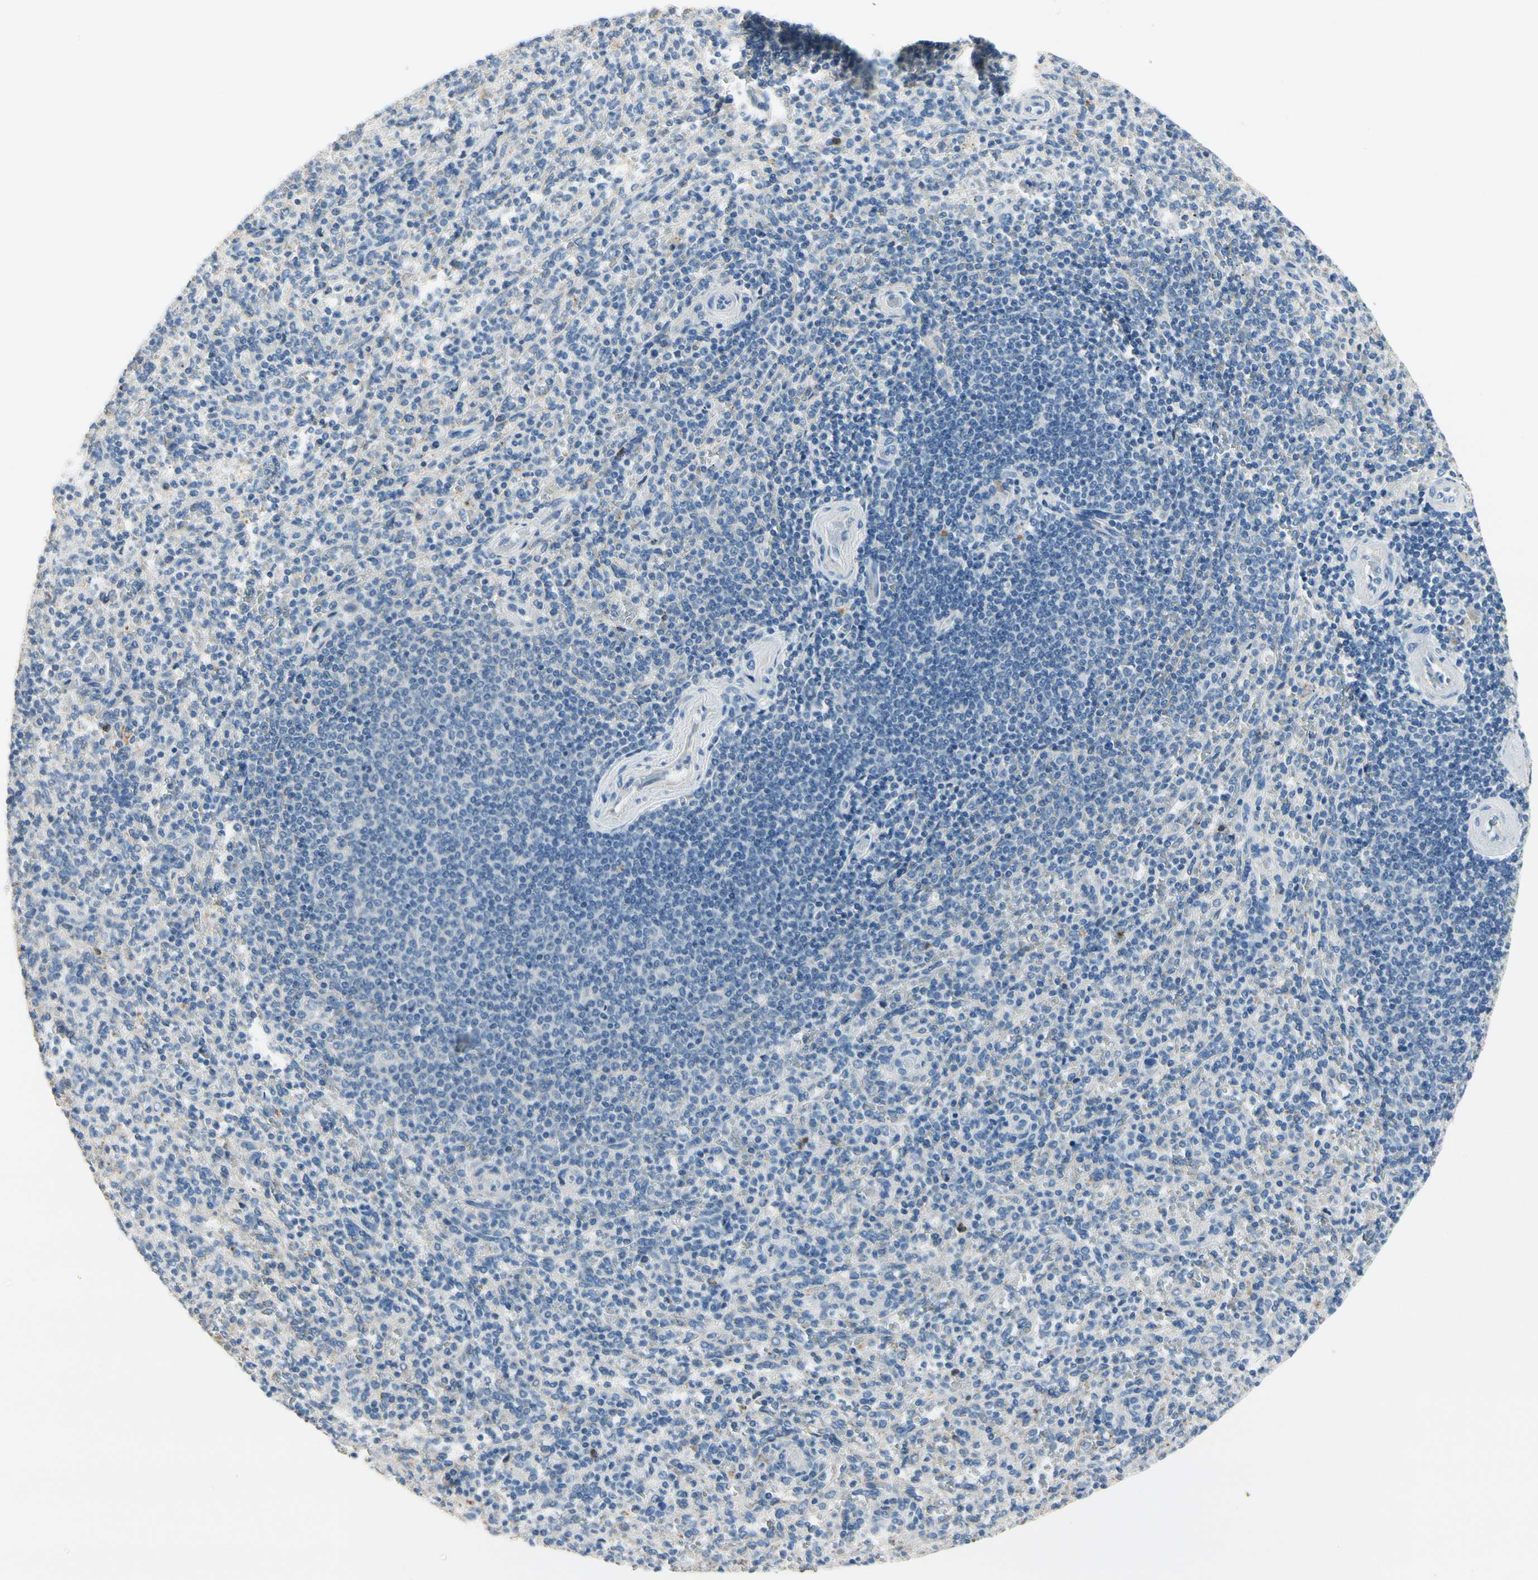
{"staining": {"intensity": "negative", "quantity": "none", "location": "none"}, "tissue": "spleen", "cell_type": "Cells in red pulp", "image_type": "normal", "snomed": [{"axis": "morphology", "description": "Normal tissue, NOS"}, {"axis": "topography", "description": "Spleen"}], "caption": "Spleen stained for a protein using IHC exhibits no positivity cells in red pulp.", "gene": "CPA3", "patient": {"sex": "male", "age": 36}}